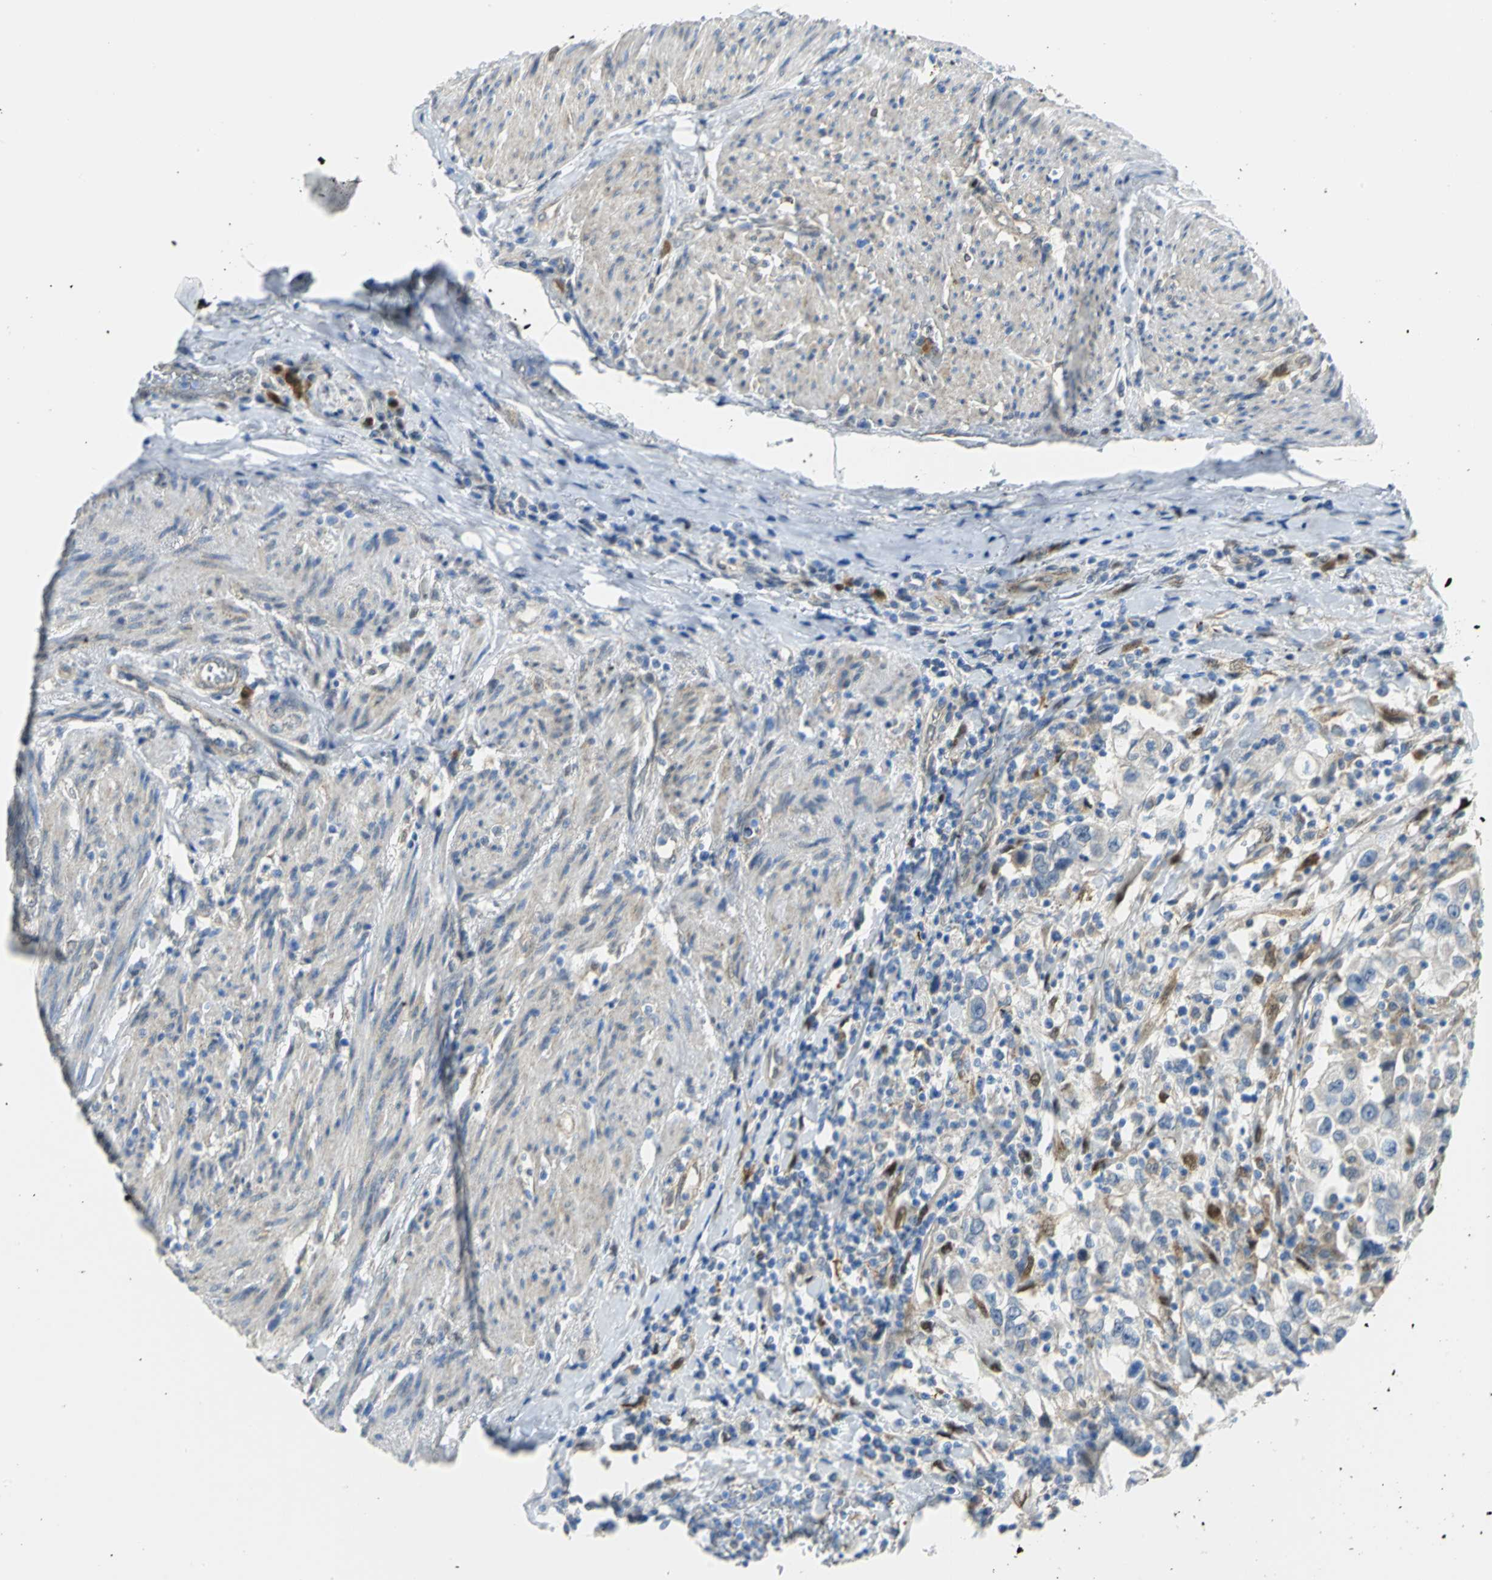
{"staining": {"intensity": "weak", "quantity": "25%-75%", "location": "cytoplasmic/membranous"}, "tissue": "urothelial cancer", "cell_type": "Tumor cells", "image_type": "cancer", "snomed": [{"axis": "morphology", "description": "Urothelial carcinoma, High grade"}, {"axis": "topography", "description": "Urinary bladder"}], "caption": "IHC (DAB) staining of urothelial carcinoma (high-grade) reveals weak cytoplasmic/membranous protein expression in about 25%-75% of tumor cells.", "gene": "PGM3", "patient": {"sex": "female", "age": 80}}